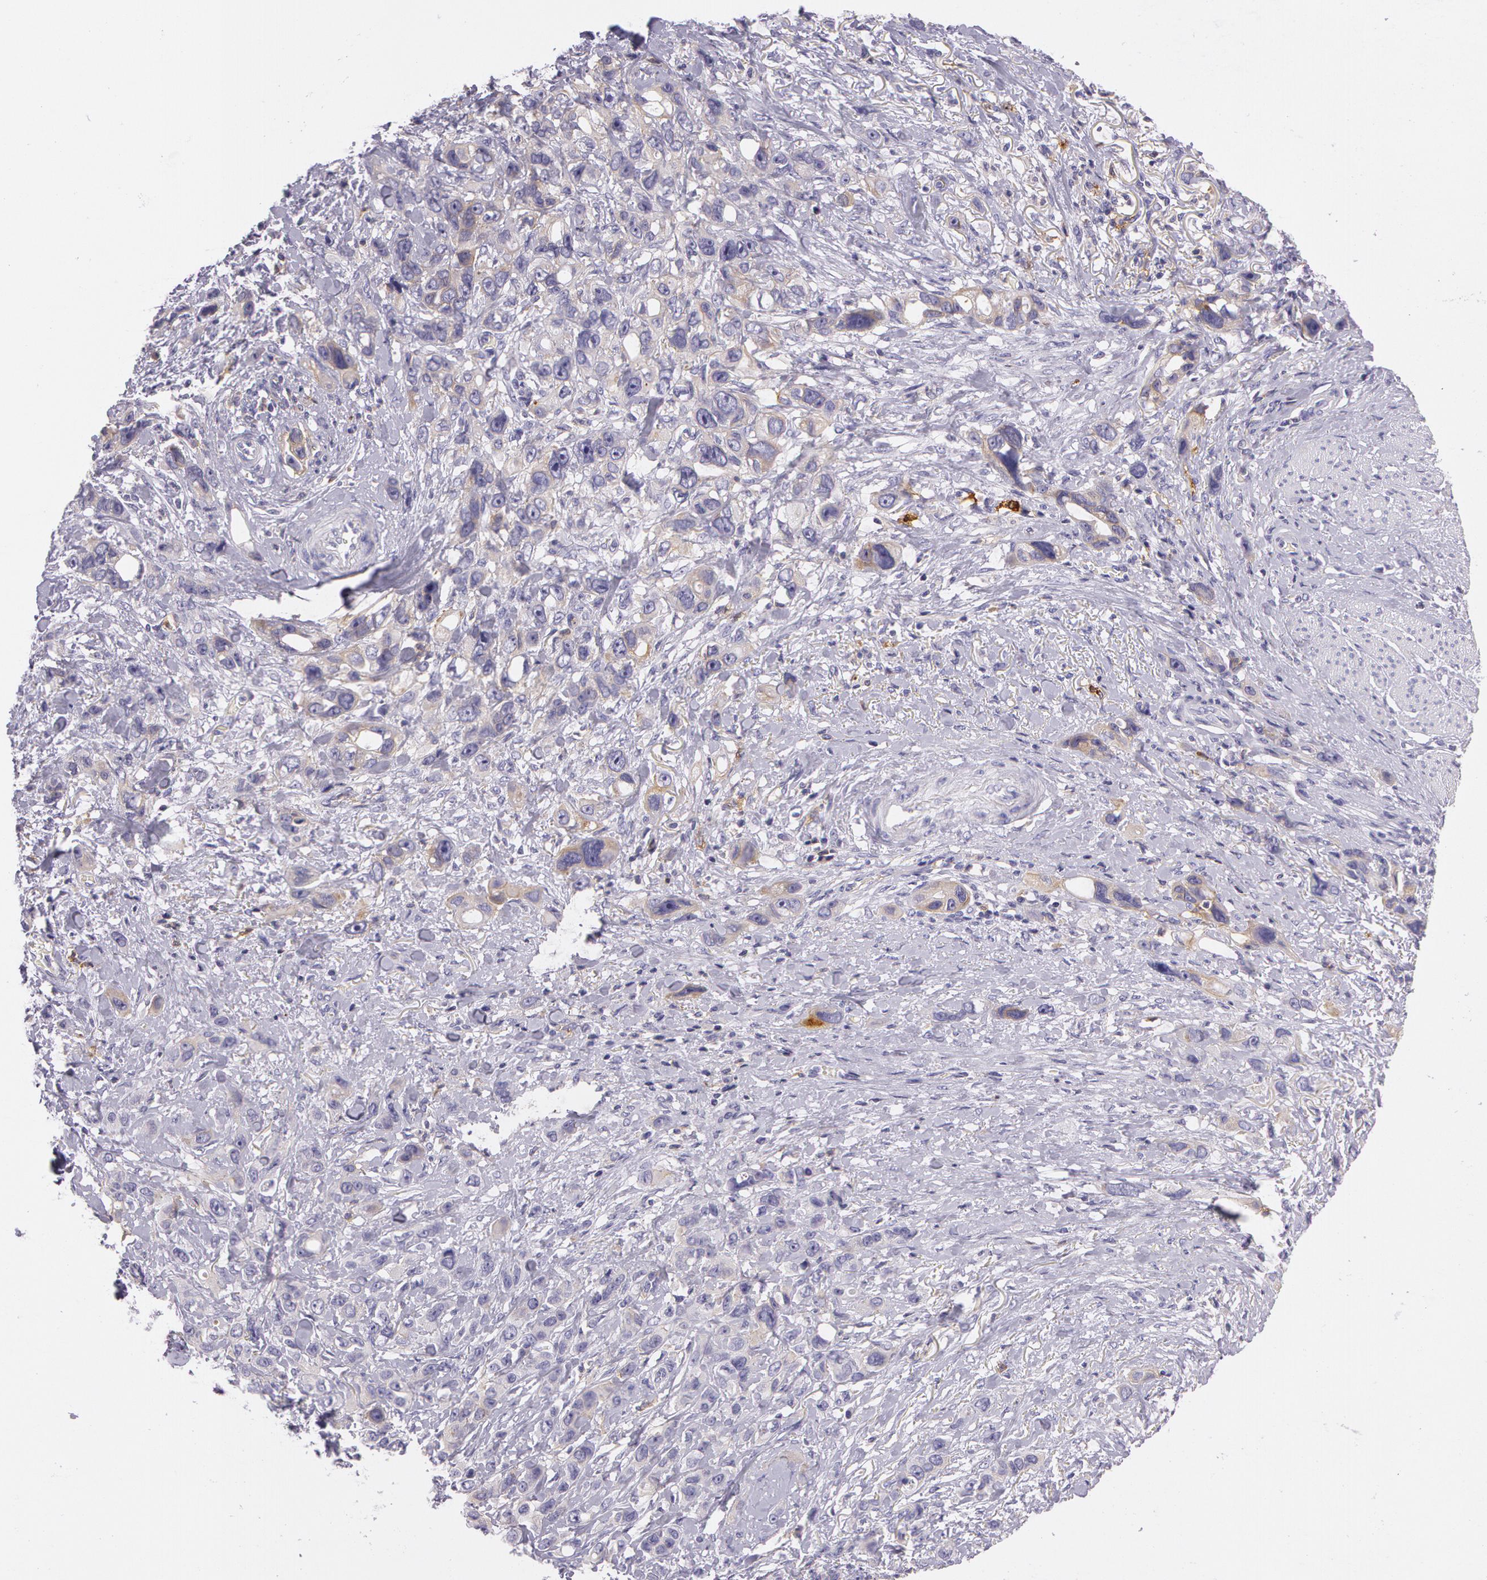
{"staining": {"intensity": "weak", "quantity": ">75%", "location": "cytoplasmic/membranous"}, "tissue": "stomach cancer", "cell_type": "Tumor cells", "image_type": "cancer", "snomed": [{"axis": "morphology", "description": "Adenocarcinoma, NOS"}, {"axis": "topography", "description": "Stomach, upper"}], "caption": "Stomach cancer stained with DAB (3,3'-diaminobenzidine) immunohistochemistry (IHC) demonstrates low levels of weak cytoplasmic/membranous expression in about >75% of tumor cells.", "gene": "LY75", "patient": {"sex": "male", "age": 47}}